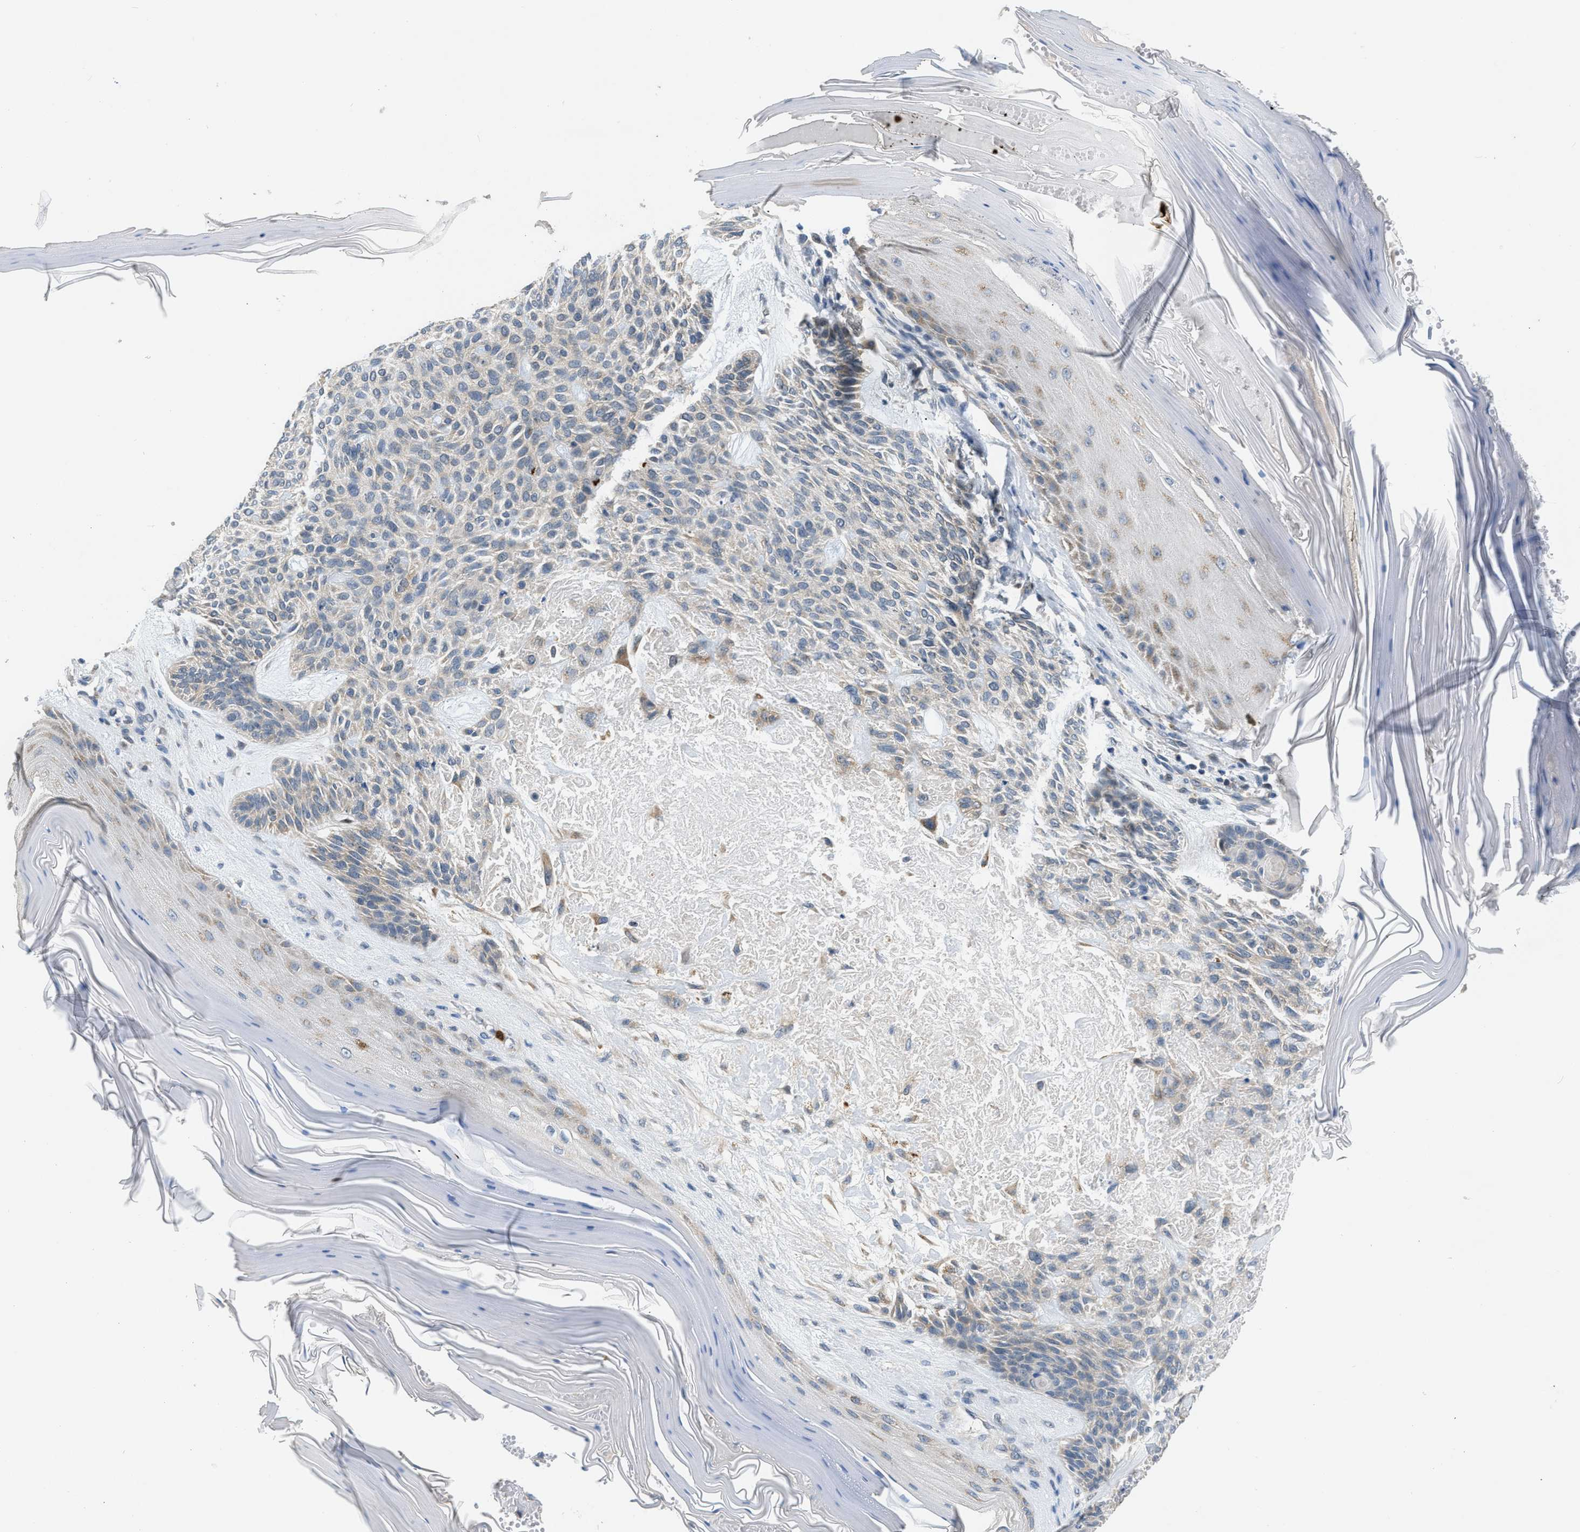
{"staining": {"intensity": "weak", "quantity": "<25%", "location": "cytoplasmic/membranous"}, "tissue": "skin cancer", "cell_type": "Tumor cells", "image_type": "cancer", "snomed": [{"axis": "morphology", "description": "Basal cell carcinoma"}, {"axis": "topography", "description": "Skin"}], "caption": "DAB immunohistochemical staining of skin cancer reveals no significant positivity in tumor cells. The staining was performed using DAB (3,3'-diaminobenzidine) to visualize the protein expression in brown, while the nuclei were stained in blue with hematoxylin (Magnification: 20x).", "gene": "TOMM34", "patient": {"sex": "male", "age": 55}}